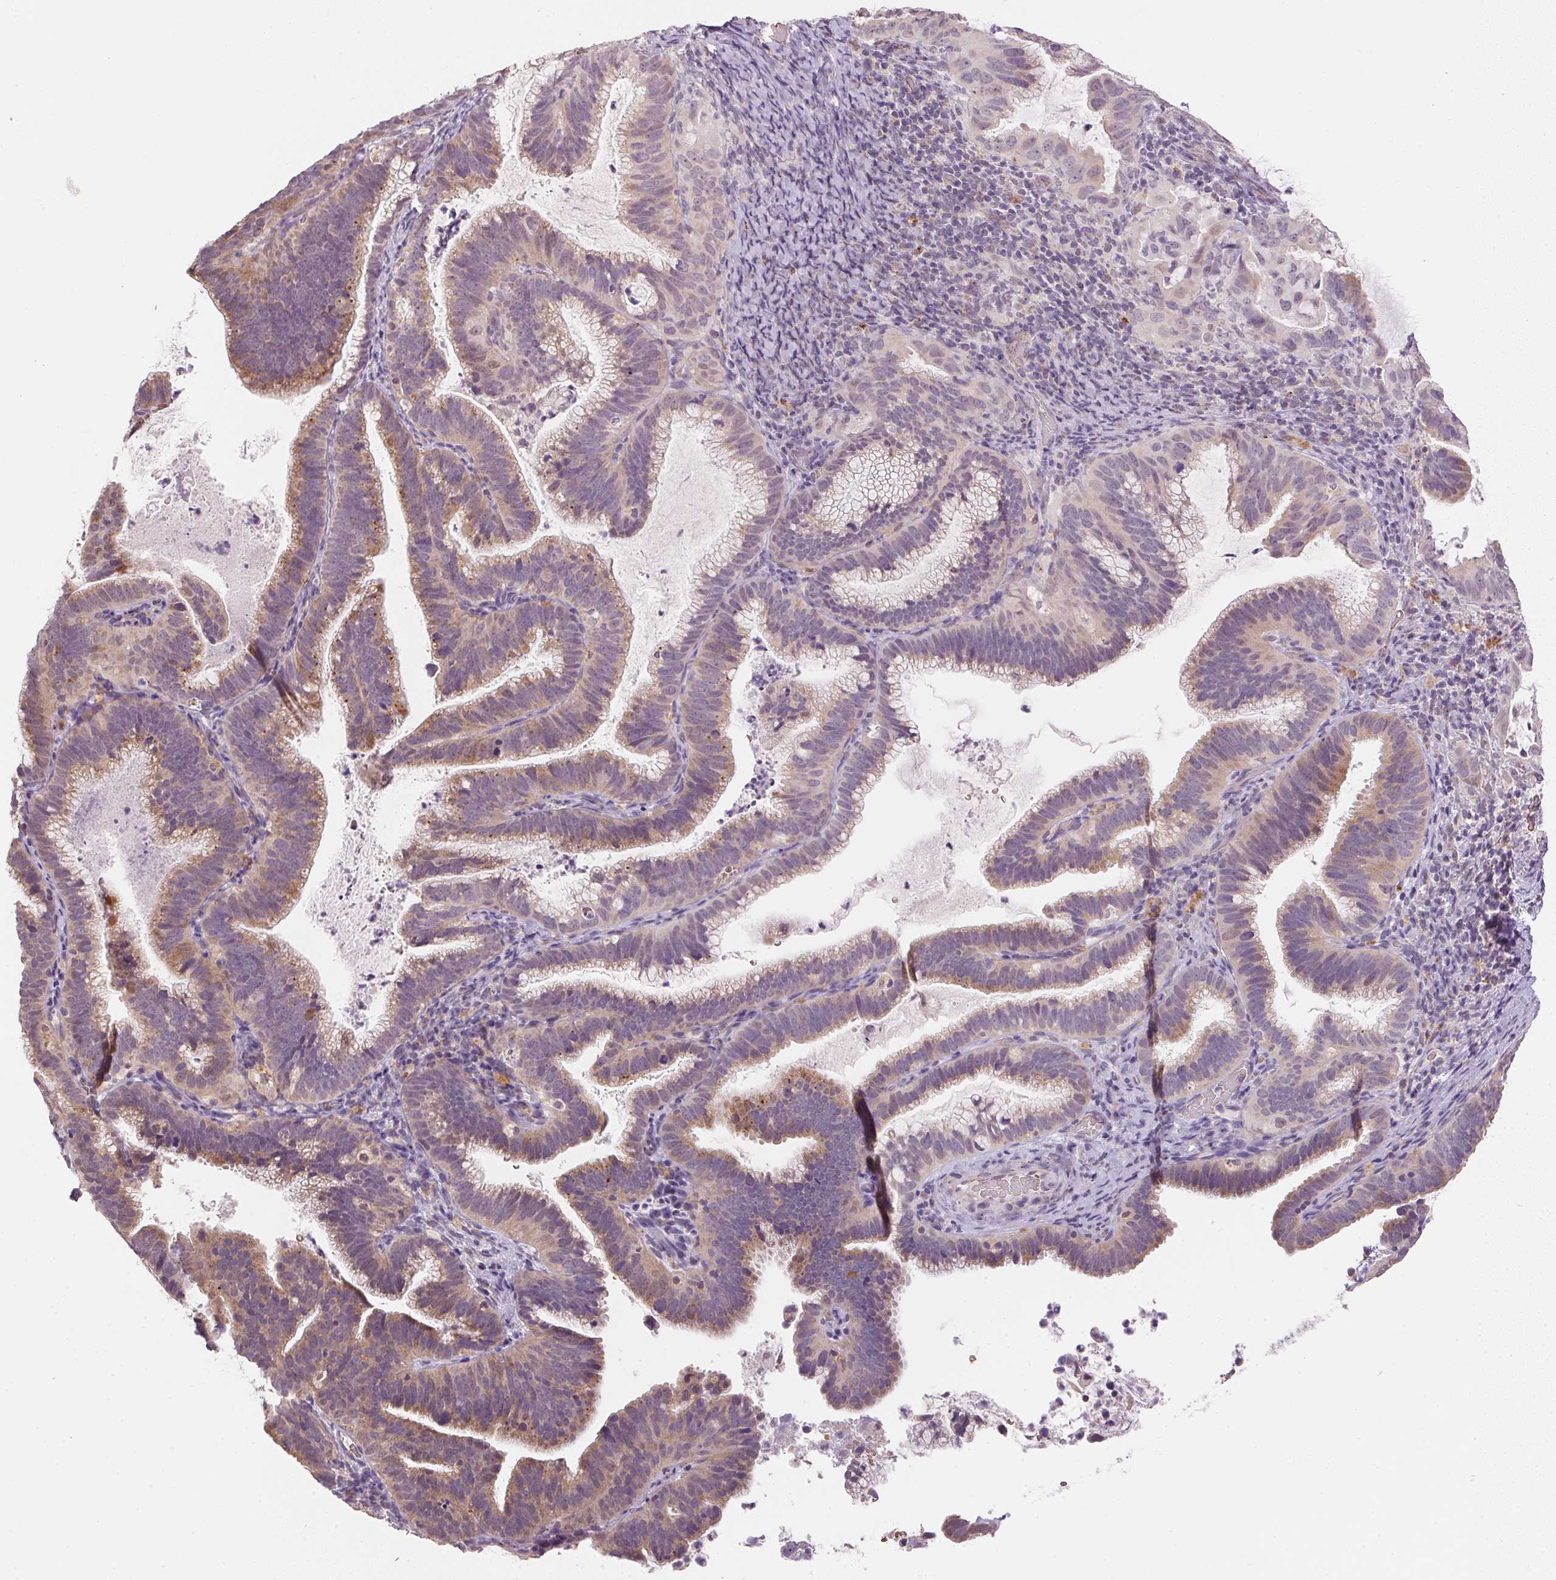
{"staining": {"intensity": "weak", "quantity": "25%-75%", "location": "cytoplasmic/membranous"}, "tissue": "cervical cancer", "cell_type": "Tumor cells", "image_type": "cancer", "snomed": [{"axis": "morphology", "description": "Adenocarcinoma, NOS"}, {"axis": "topography", "description": "Cervix"}], "caption": "Protein staining displays weak cytoplasmic/membranous staining in approximately 25%-75% of tumor cells in cervical cancer (adenocarcinoma).", "gene": "METTL13", "patient": {"sex": "female", "age": 61}}